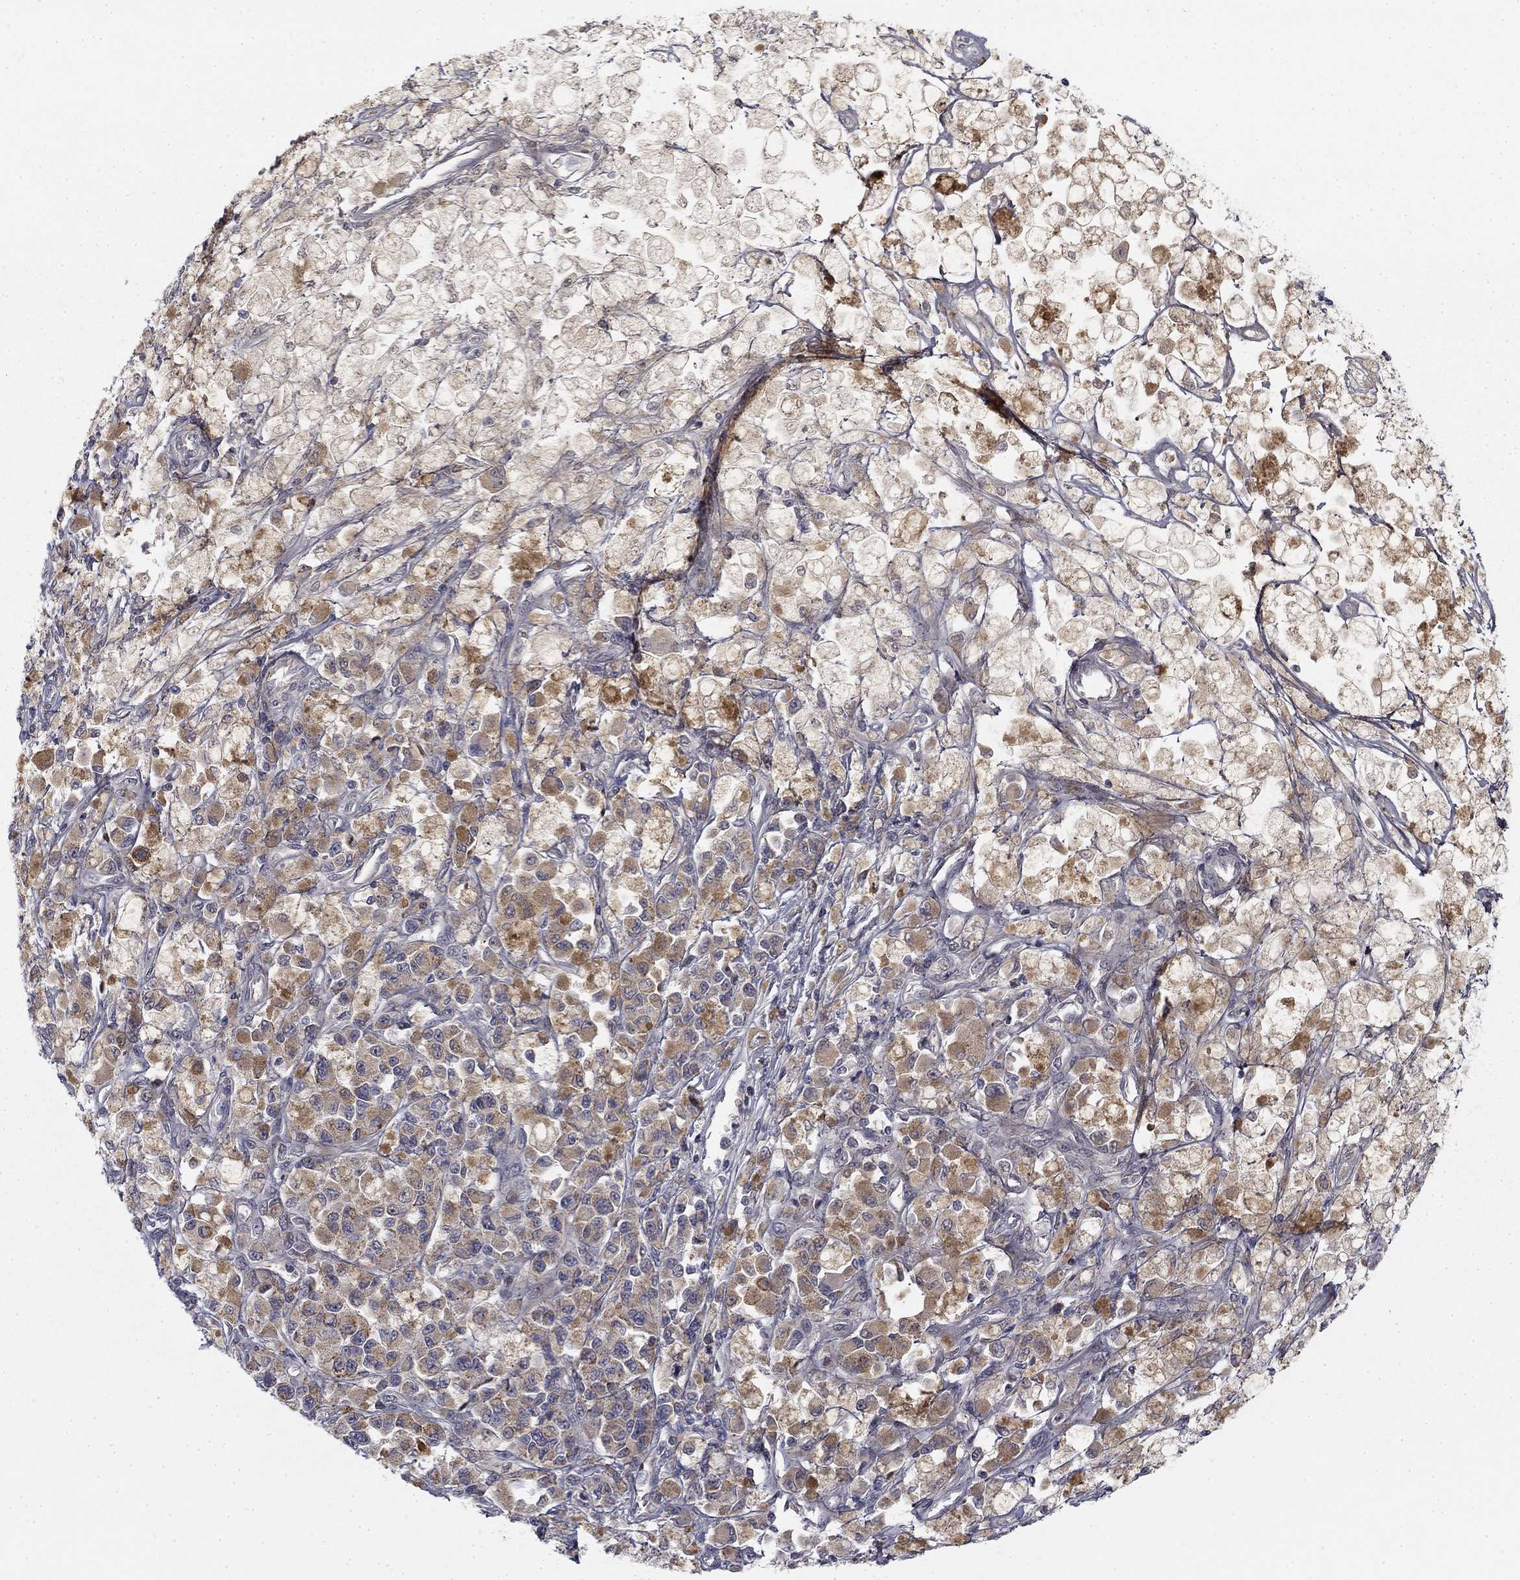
{"staining": {"intensity": "moderate", "quantity": "25%-75%", "location": "cytoplasmic/membranous"}, "tissue": "melanoma", "cell_type": "Tumor cells", "image_type": "cancer", "snomed": [{"axis": "morphology", "description": "Malignant melanoma, NOS"}, {"axis": "topography", "description": "Skin"}], "caption": "There is medium levels of moderate cytoplasmic/membranous expression in tumor cells of melanoma, as demonstrated by immunohistochemical staining (brown color).", "gene": "SLC2A9", "patient": {"sex": "female", "age": 58}}